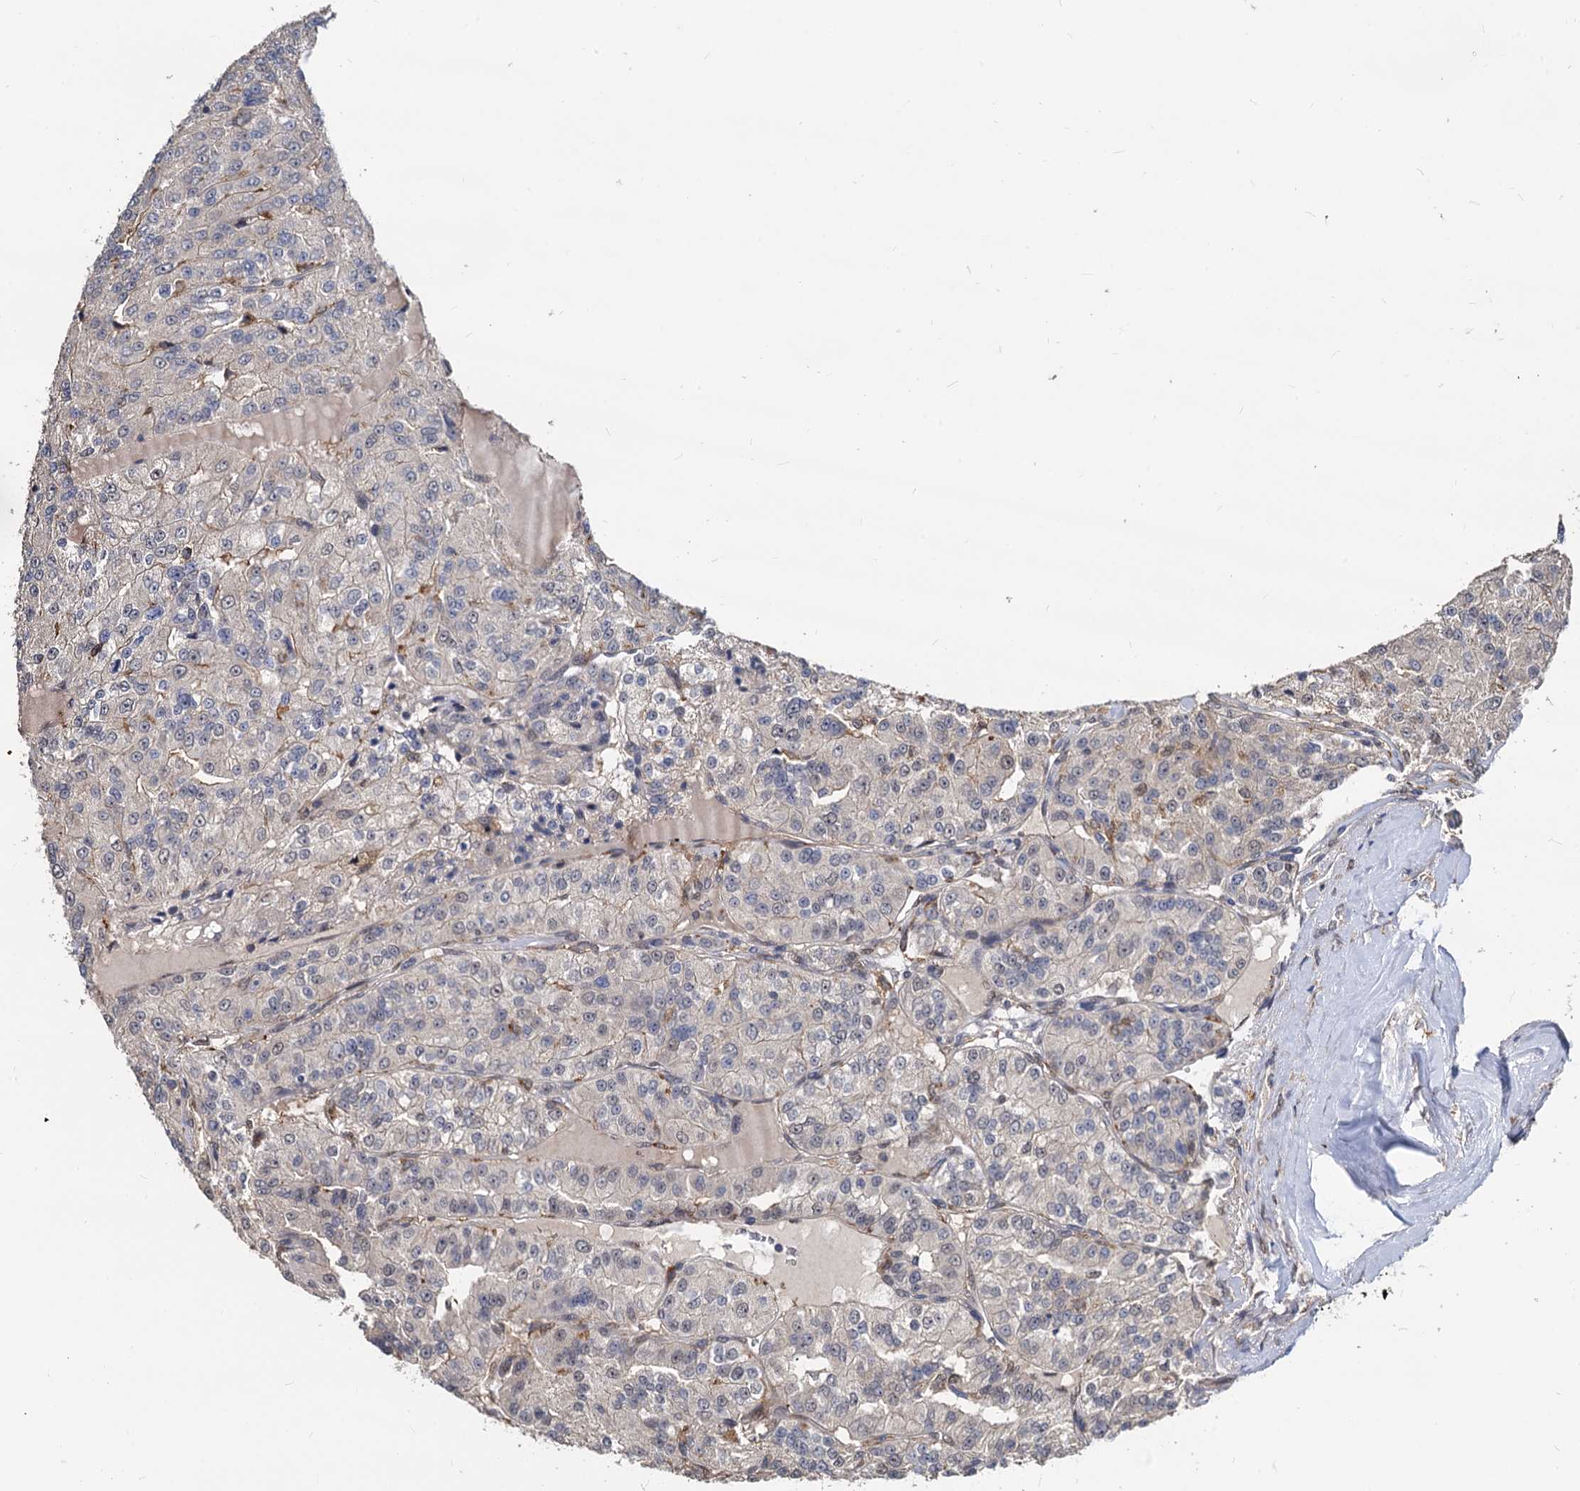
{"staining": {"intensity": "negative", "quantity": "none", "location": "none"}, "tissue": "renal cancer", "cell_type": "Tumor cells", "image_type": "cancer", "snomed": [{"axis": "morphology", "description": "Adenocarcinoma, NOS"}, {"axis": "topography", "description": "Kidney"}], "caption": "There is no significant expression in tumor cells of renal cancer. (DAB immunohistochemistry (IHC) visualized using brightfield microscopy, high magnification).", "gene": "PSMD4", "patient": {"sex": "female", "age": 63}}